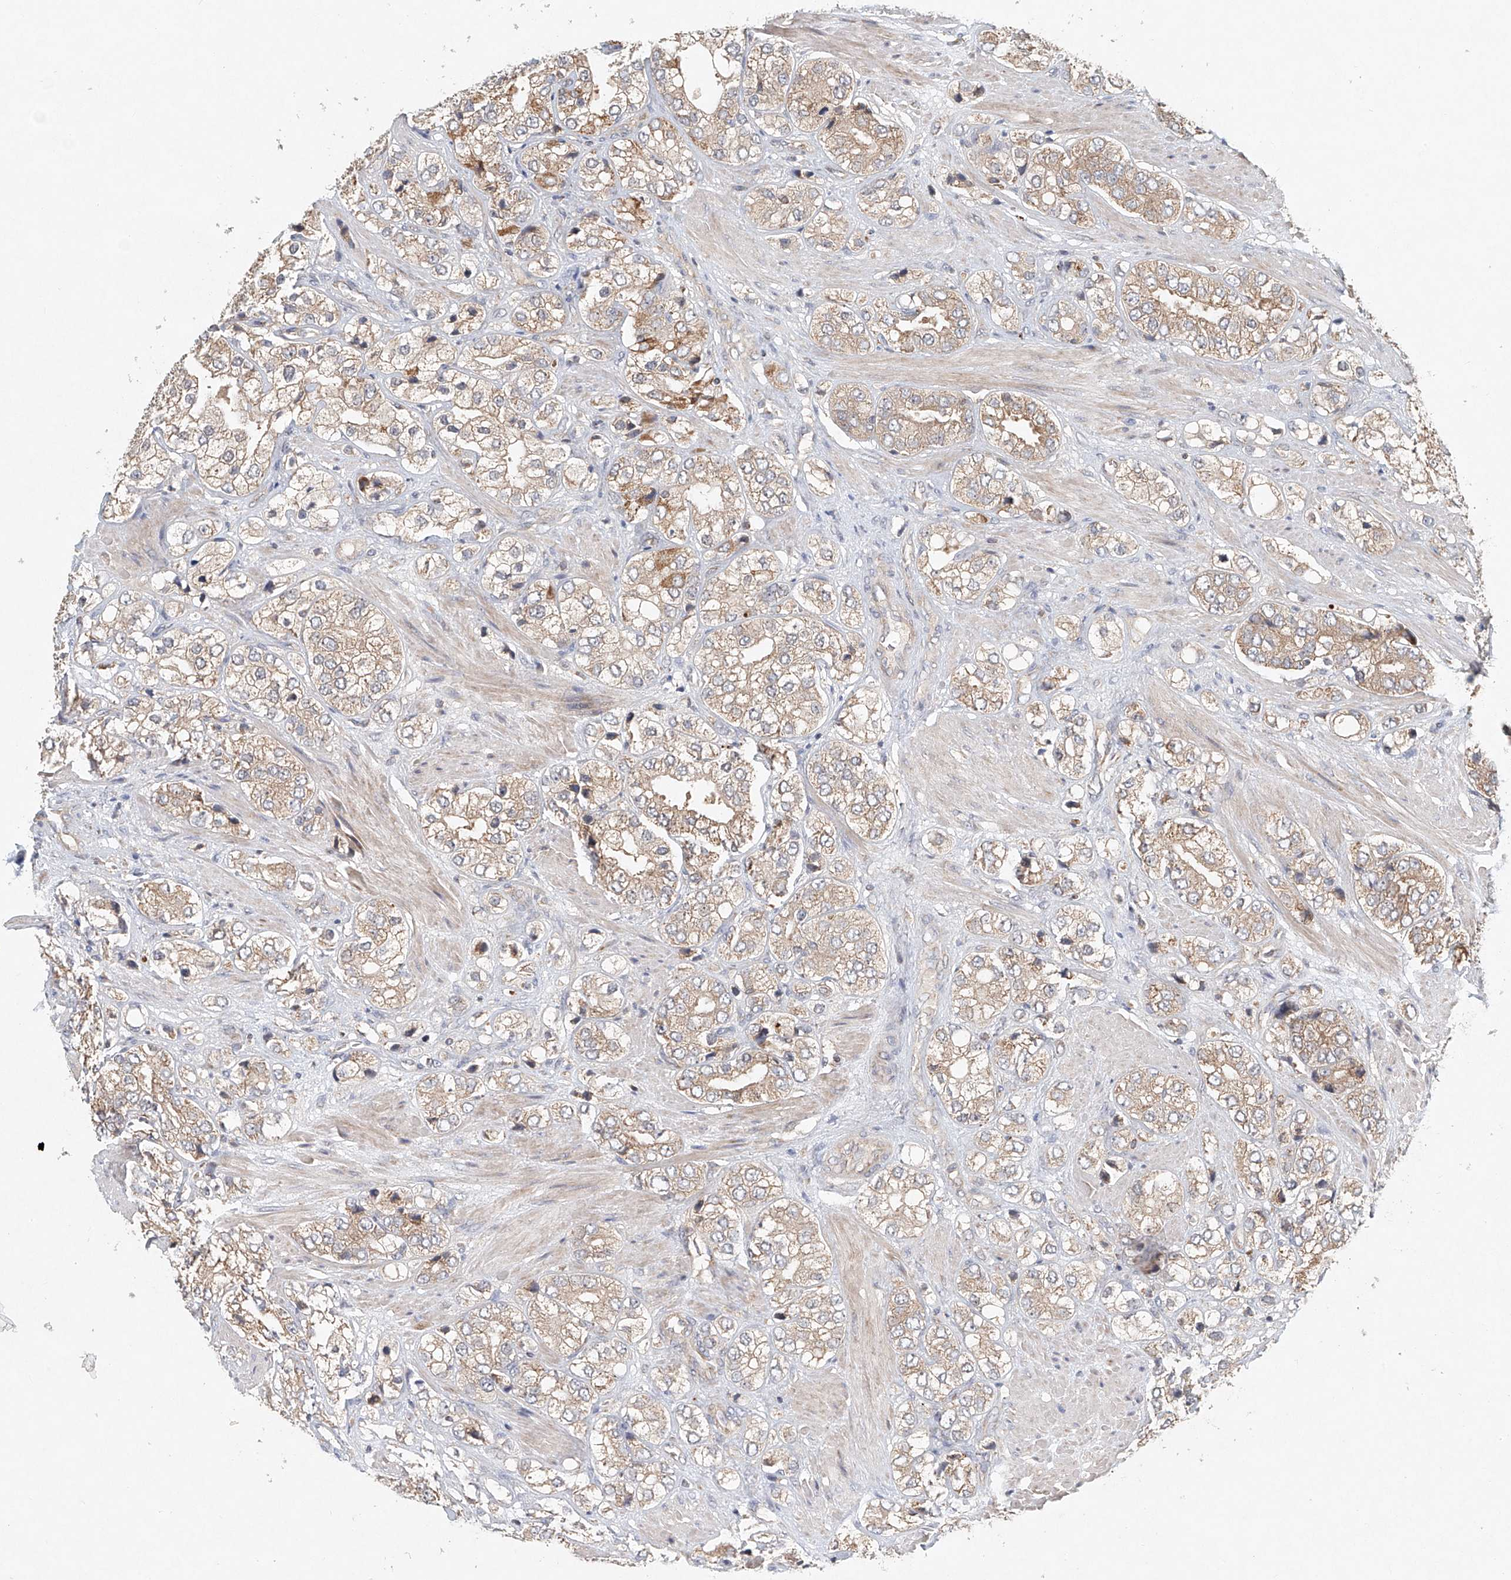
{"staining": {"intensity": "weak", "quantity": ">75%", "location": "cytoplasmic/membranous"}, "tissue": "prostate cancer", "cell_type": "Tumor cells", "image_type": "cancer", "snomed": [{"axis": "morphology", "description": "Adenocarcinoma, High grade"}, {"axis": "topography", "description": "Prostate"}], "caption": "Immunohistochemistry photomicrograph of neoplastic tissue: human prostate high-grade adenocarcinoma stained using immunohistochemistry (IHC) reveals low levels of weak protein expression localized specifically in the cytoplasmic/membranous of tumor cells, appearing as a cytoplasmic/membranous brown color.", "gene": "DCAF11", "patient": {"sex": "male", "age": 50}}